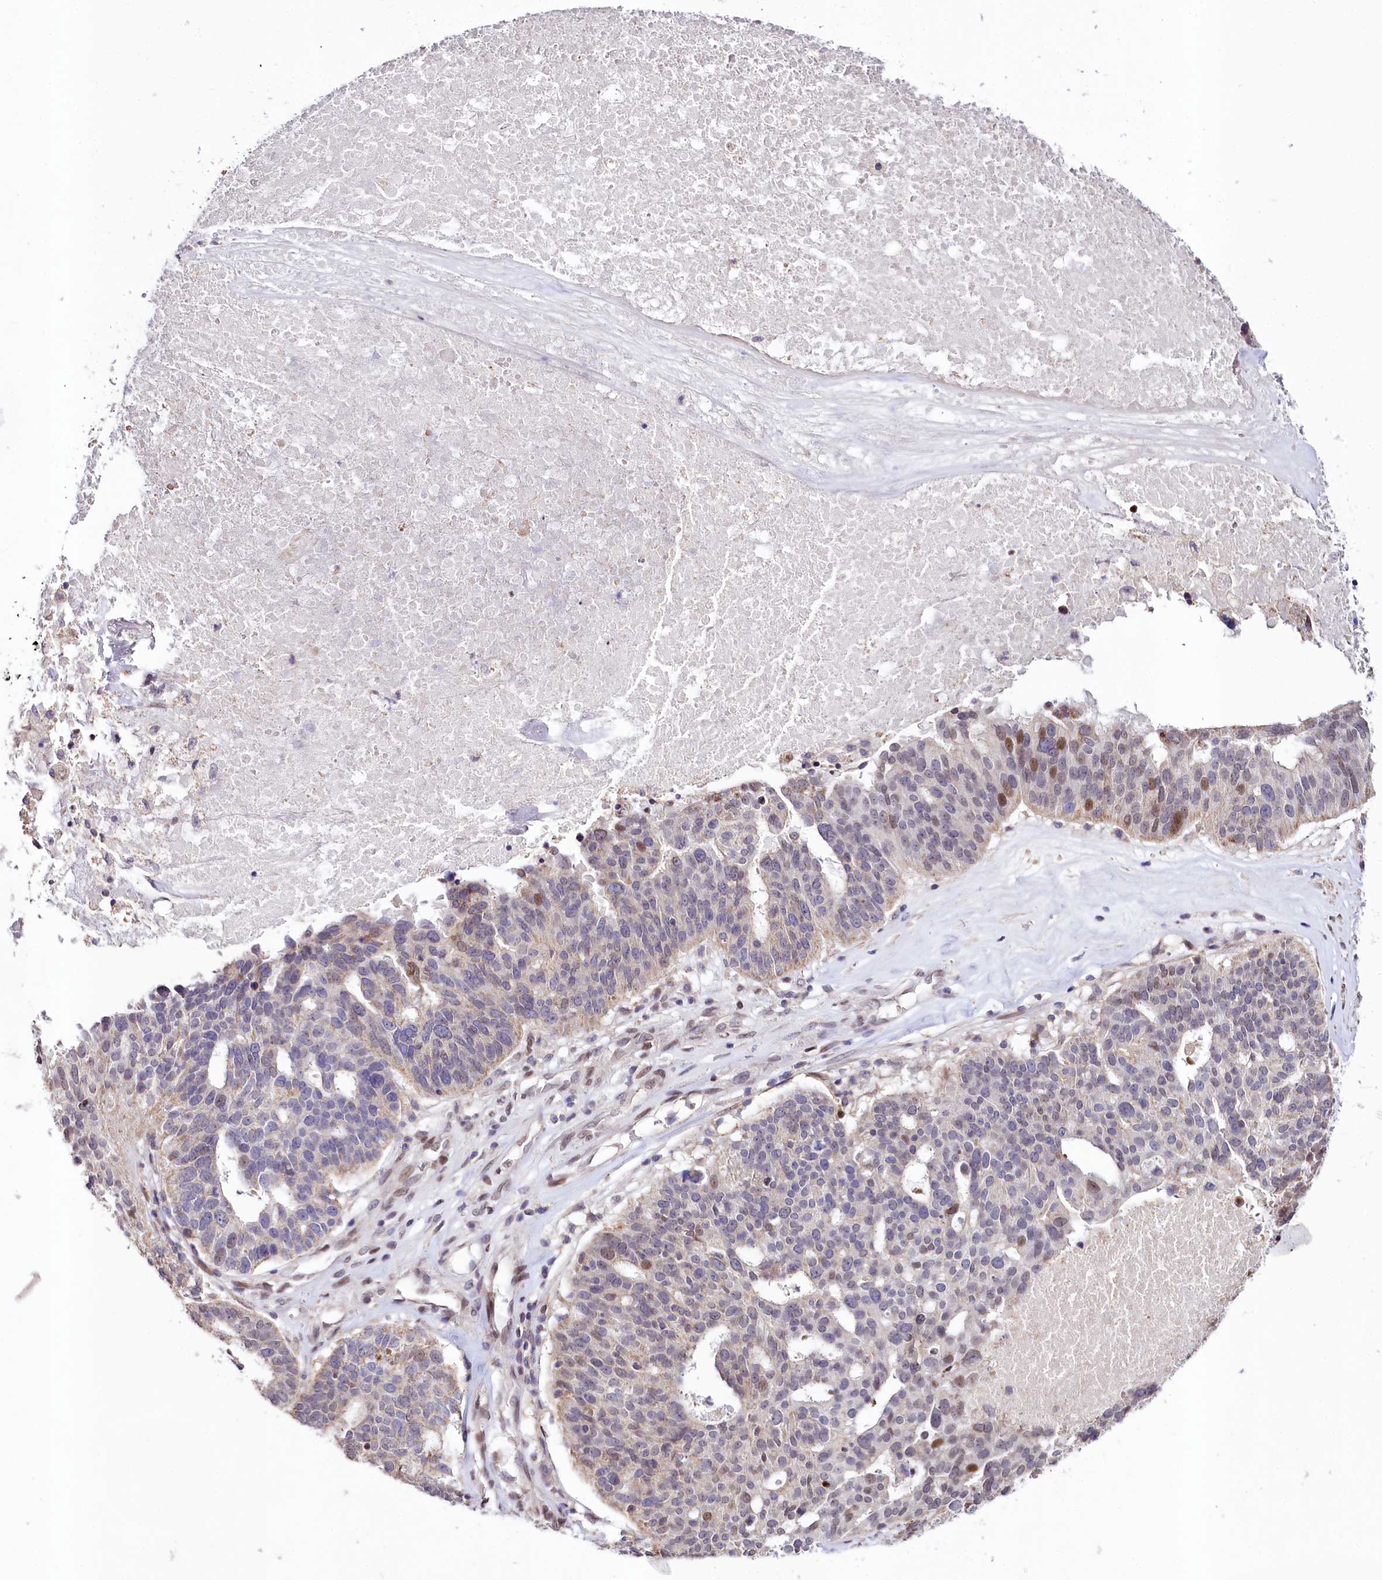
{"staining": {"intensity": "moderate", "quantity": "<25%", "location": "nuclear"}, "tissue": "ovarian cancer", "cell_type": "Tumor cells", "image_type": "cancer", "snomed": [{"axis": "morphology", "description": "Cystadenocarcinoma, serous, NOS"}, {"axis": "topography", "description": "Ovary"}], "caption": "Immunohistochemistry photomicrograph of human ovarian serous cystadenocarcinoma stained for a protein (brown), which exhibits low levels of moderate nuclear staining in approximately <25% of tumor cells.", "gene": "ZNF226", "patient": {"sex": "female", "age": 59}}